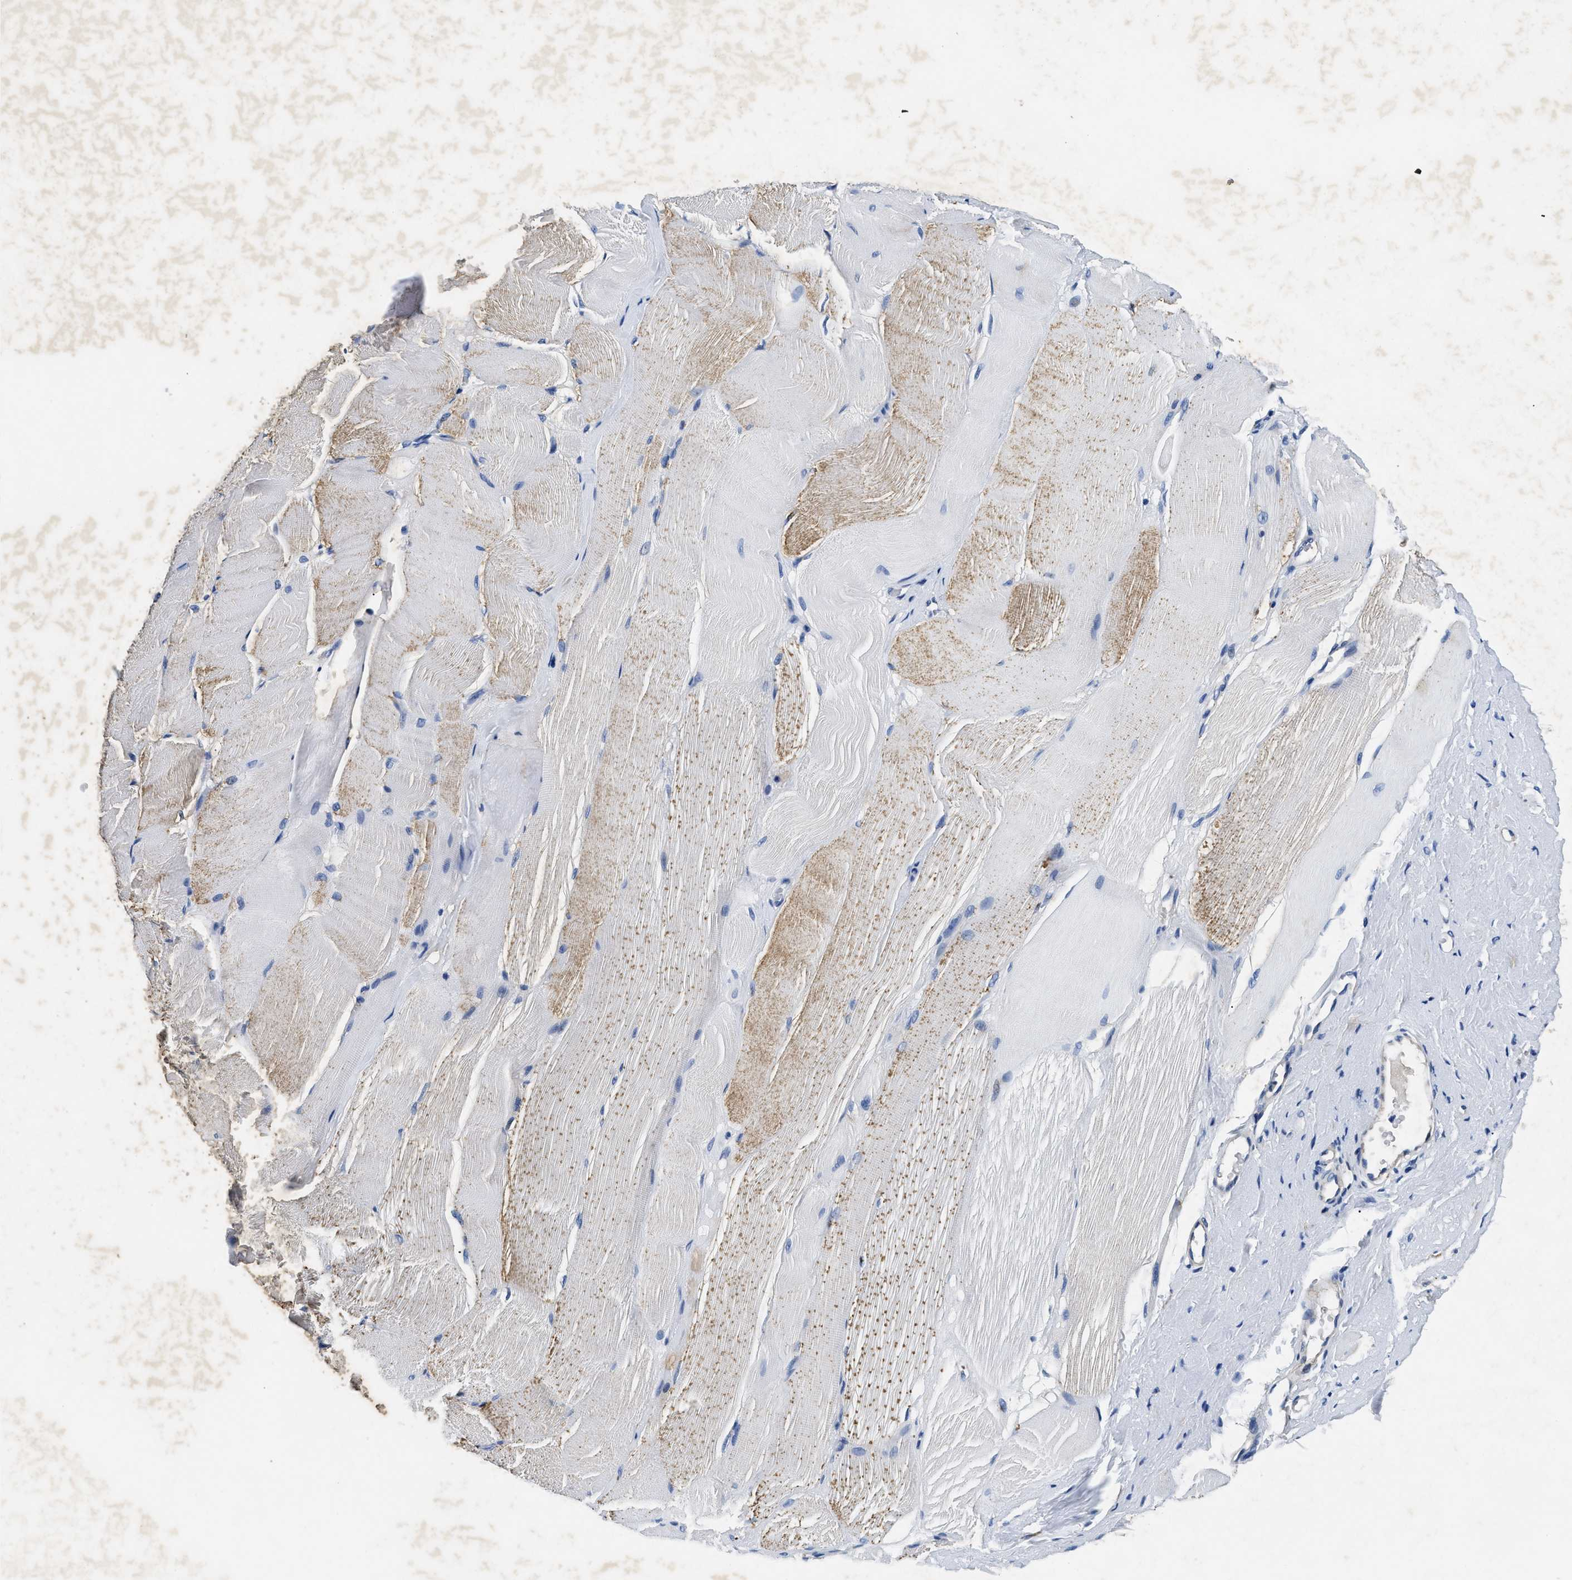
{"staining": {"intensity": "moderate", "quantity": "<25%", "location": "cytoplasmic/membranous"}, "tissue": "skeletal muscle", "cell_type": "Myocytes", "image_type": "normal", "snomed": [{"axis": "morphology", "description": "Normal tissue, NOS"}, {"axis": "morphology", "description": "Squamous cell carcinoma, NOS"}, {"axis": "topography", "description": "Skeletal muscle"}], "caption": "Human skeletal muscle stained with a brown dye shows moderate cytoplasmic/membranous positive positivity in approximately <25% of myocytes.", "gene": "LAMA3", "patient": {"sex": "male", "age": 51}}